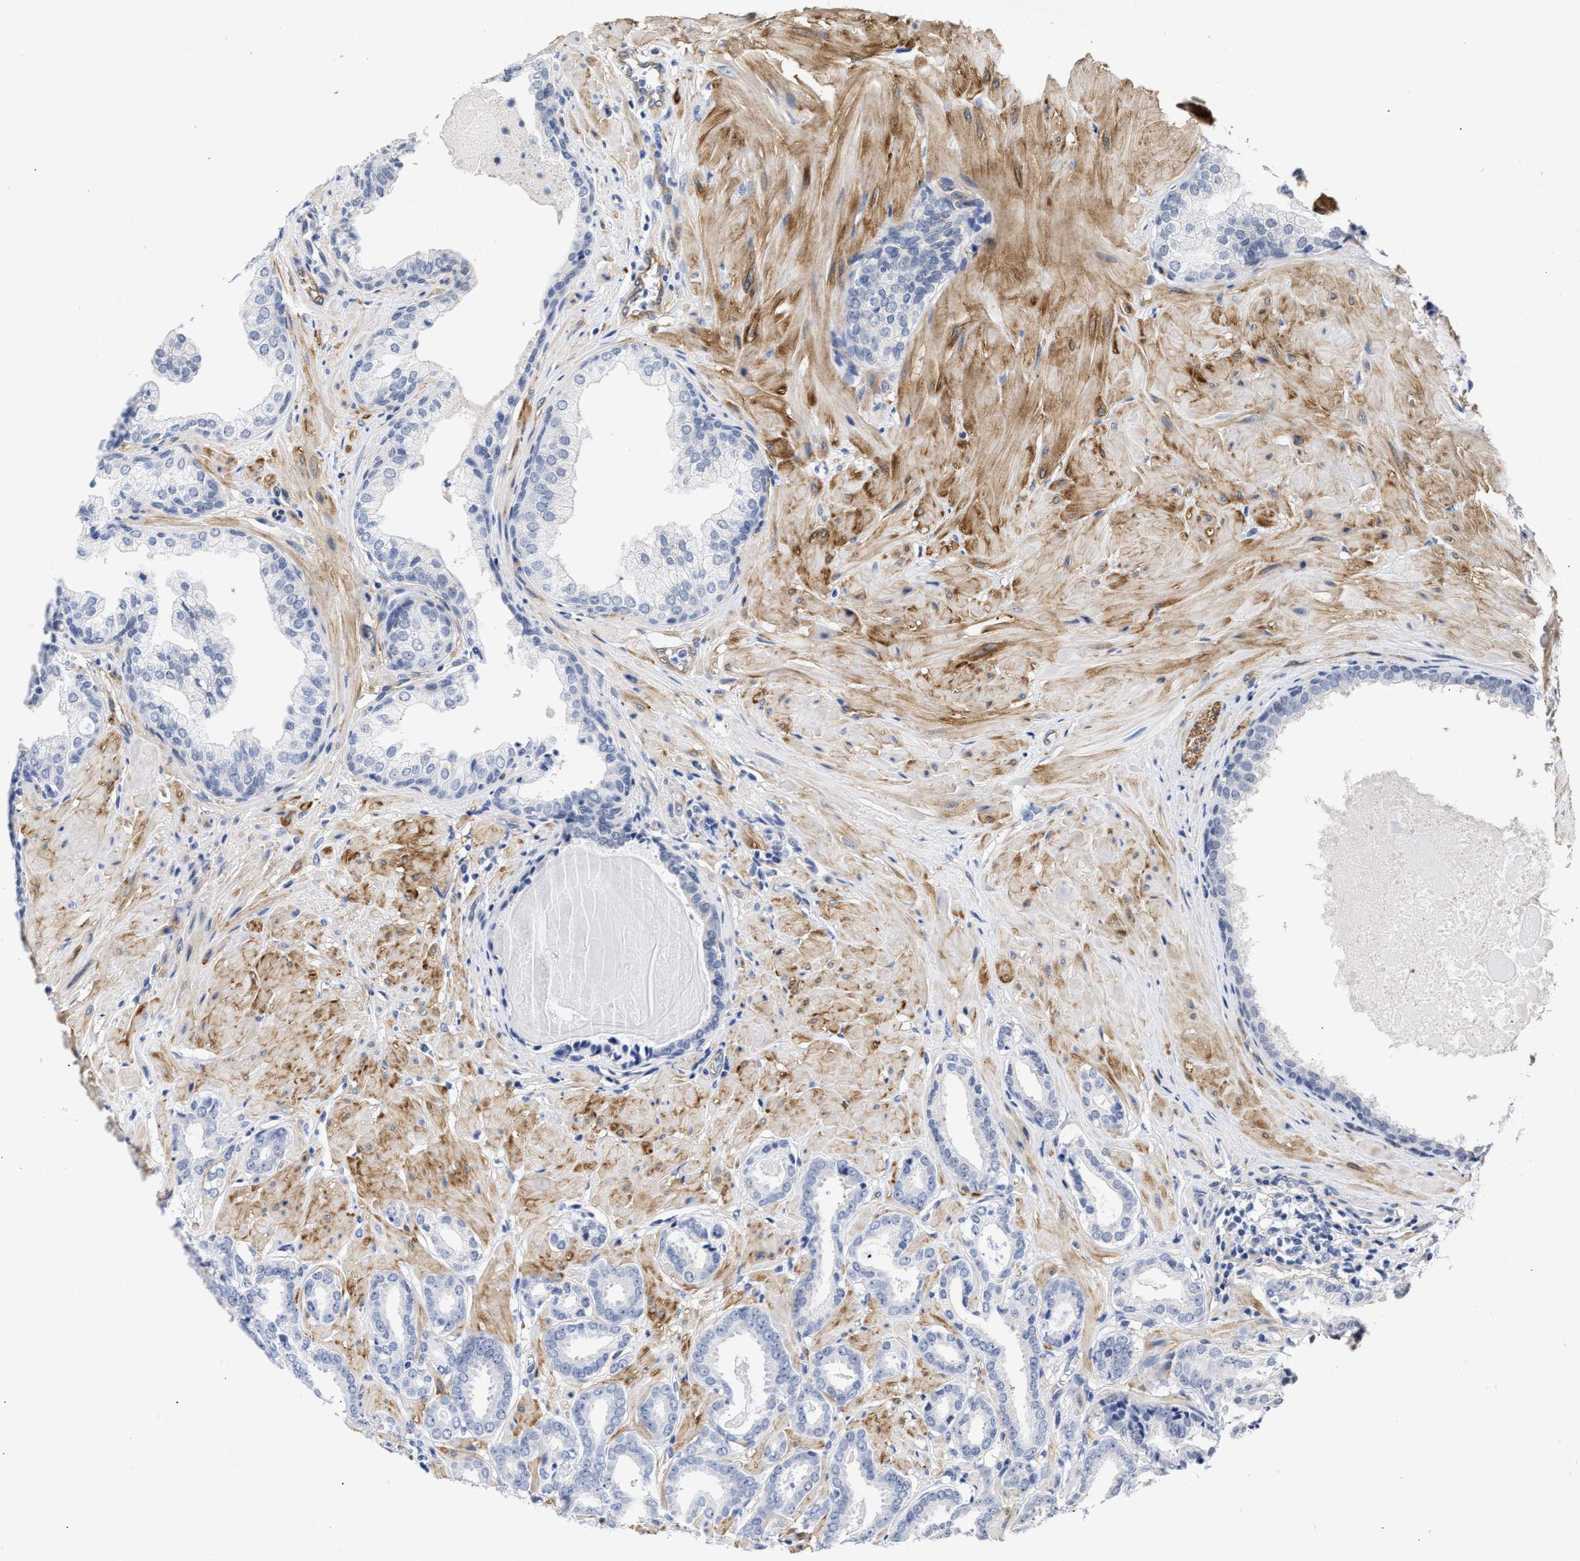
{"staining": {"intensity": "negative", "quantity": "none", "location": "none"}, "tissue": "prostate cancer", "cell_type": "Tumor cells", "image_type": "cancer", "snomed": [{"axis": "morphology", "description": "Adenocarcinoma, Low grade"}, {"axis": "topography", "description": "Prostate"}], "caption": "Human prostate adenocarcinoma (low-grade) stained for a protein using IHC reveals no positivity in tumor cells.", "gene": "AHNAK2", "patient": {"sex": "male", "age": 53}}